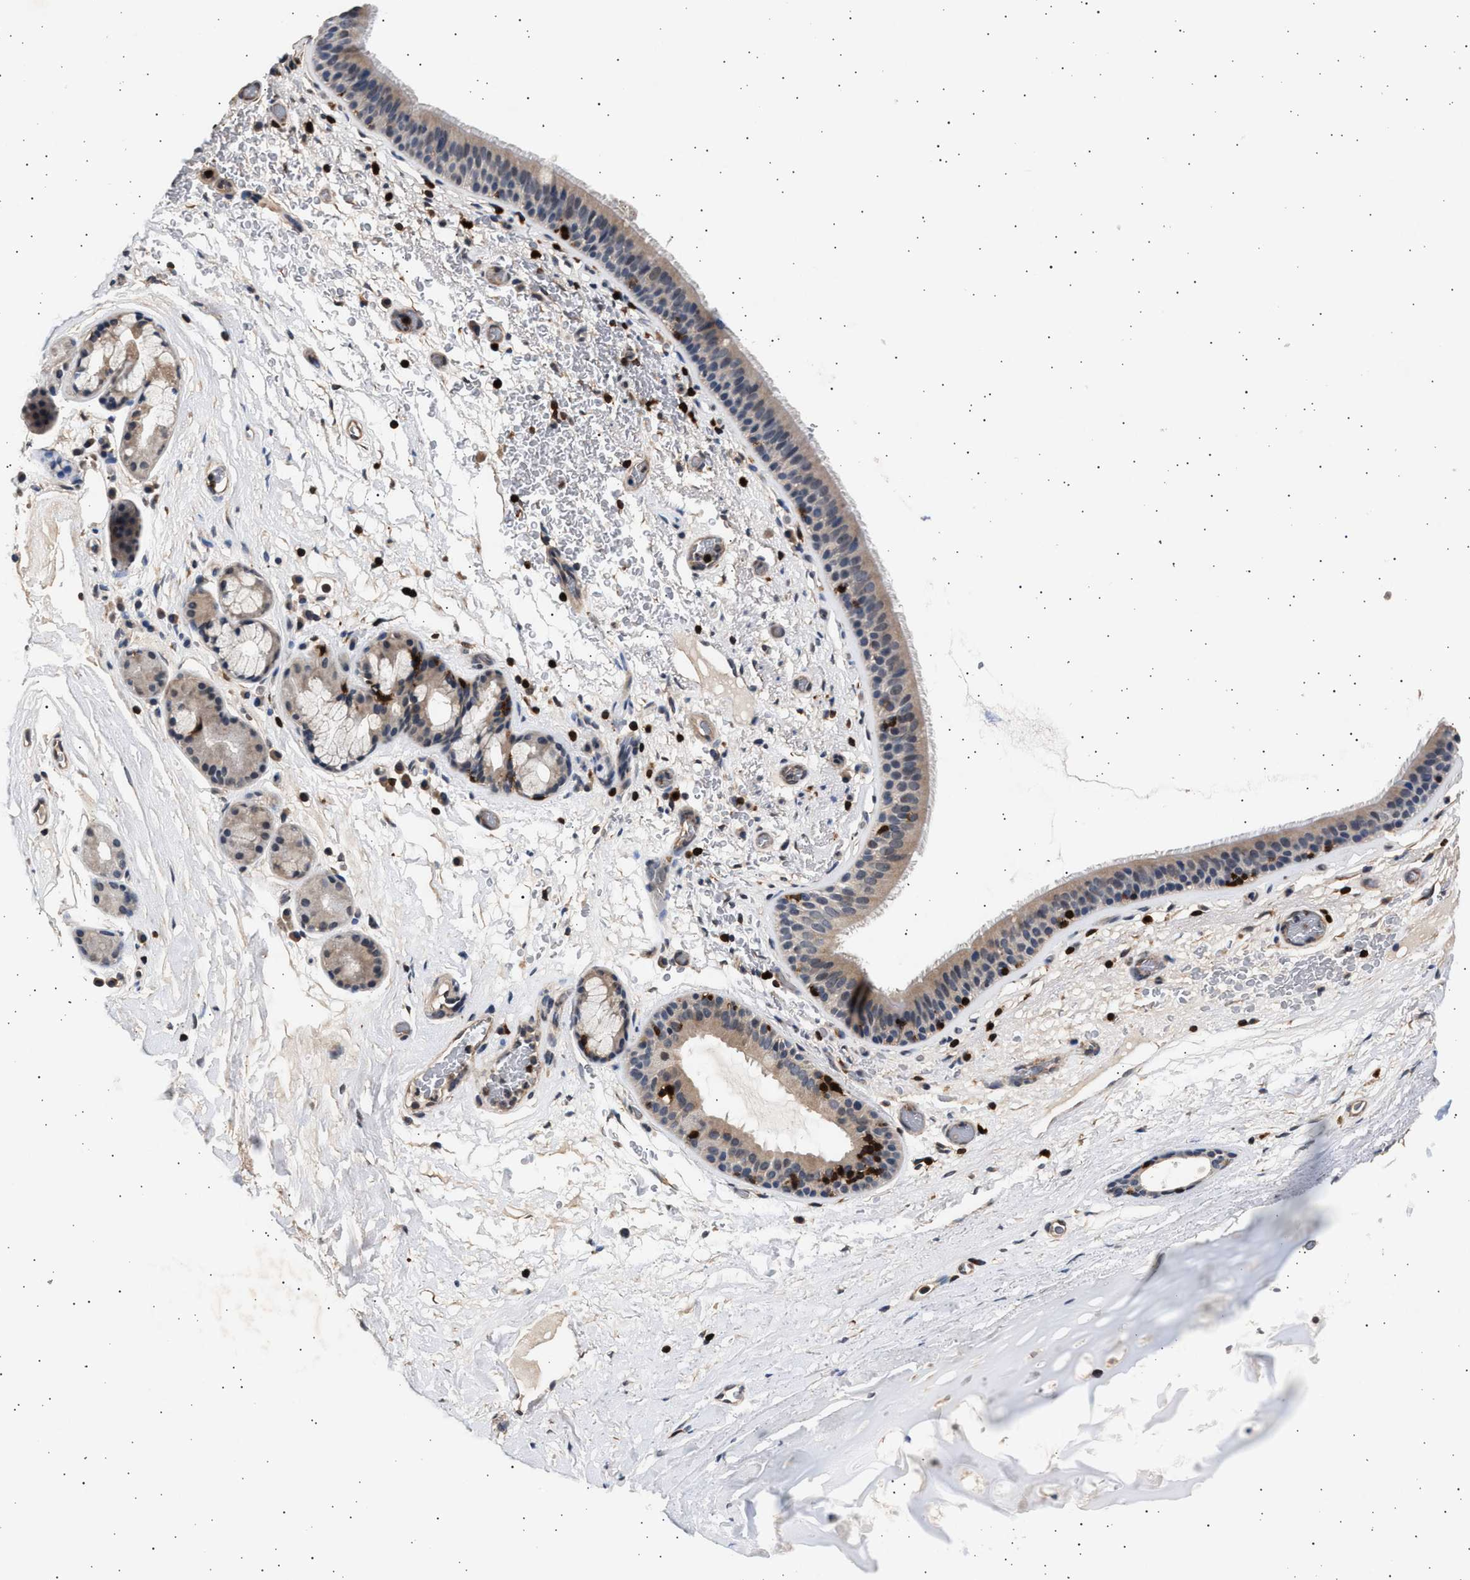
{"staining": {"intensity": "weak", "quantity": ">75%", "location": "cytoplasmic/membranous"}, "tissue": "bronchus", "cell_type": "Respiratory epithelial cells", "image_type": "normal", "snomed": [{"axis": "morphology", "description": "Normal tissue, NOS"}, {"axis": "topography", "description": "Cartilage tissue"}], "caption": "Bronchus was stained to show a protein in brown. There is low levels of weak cytoplasmic/membranous positivity in approximately >75% of respiratory epithelial cells. Nuclei are stained in blue.", "gene": "GRAP2", "patient": {"sex": "female", "age": 63}}